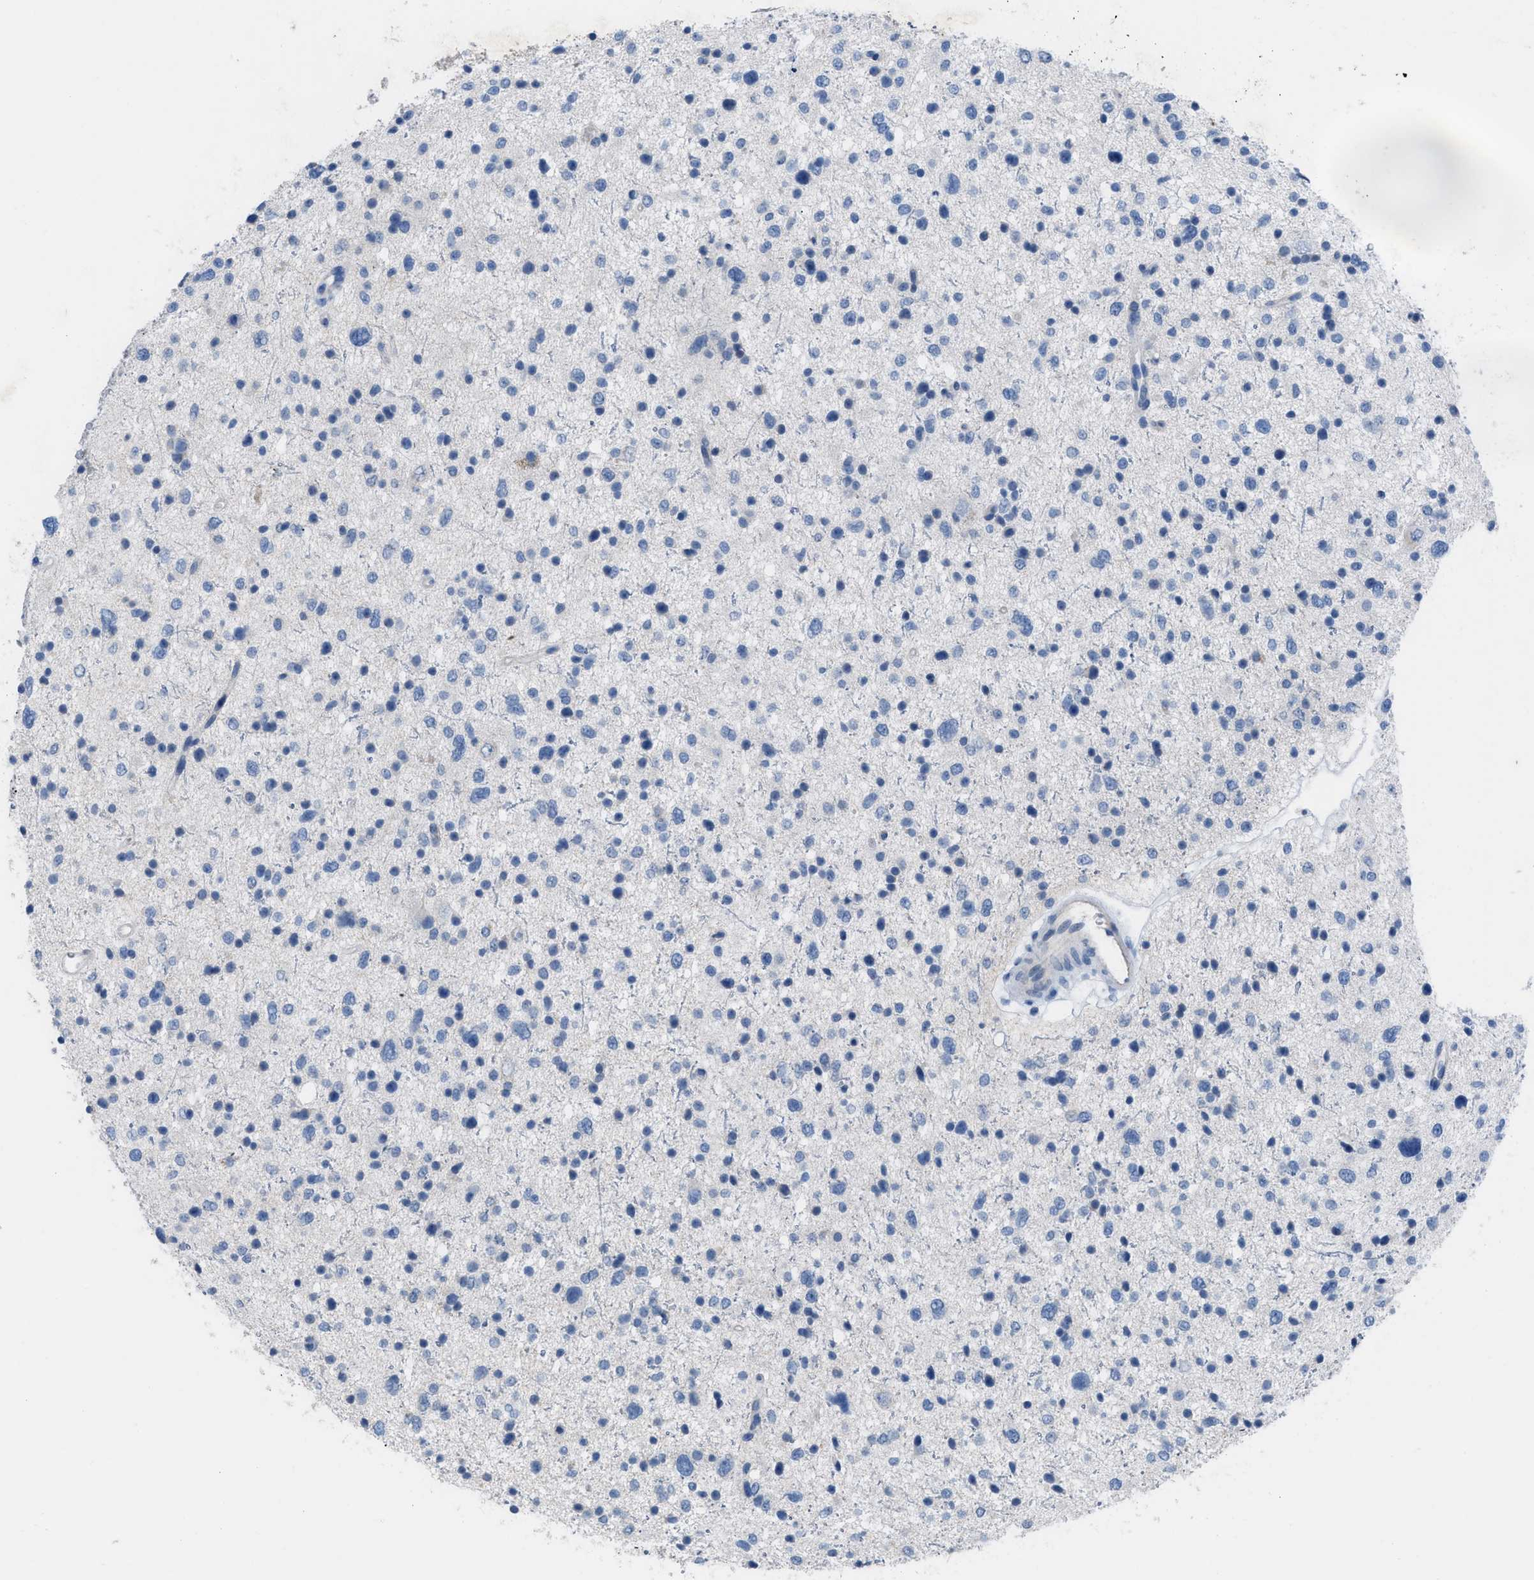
{"staining": {"intensity": "negative", "quantity": "none", "location": "none"}, "tissue": "glioma", "cell_type": "Tumor cells", "image_type": "cancer", "snomed": [{"axis": "morphology", "description": "Glioma, malignant, Low grade"}, {"axis": "topography", "description": "Brain"}], "caption": "This is an IHC histopathology image of low-grade glioma (malignant). There is no expression in tumor cells.", "gene": "HPX", "patient": {"sex": "female", "age": 37}}